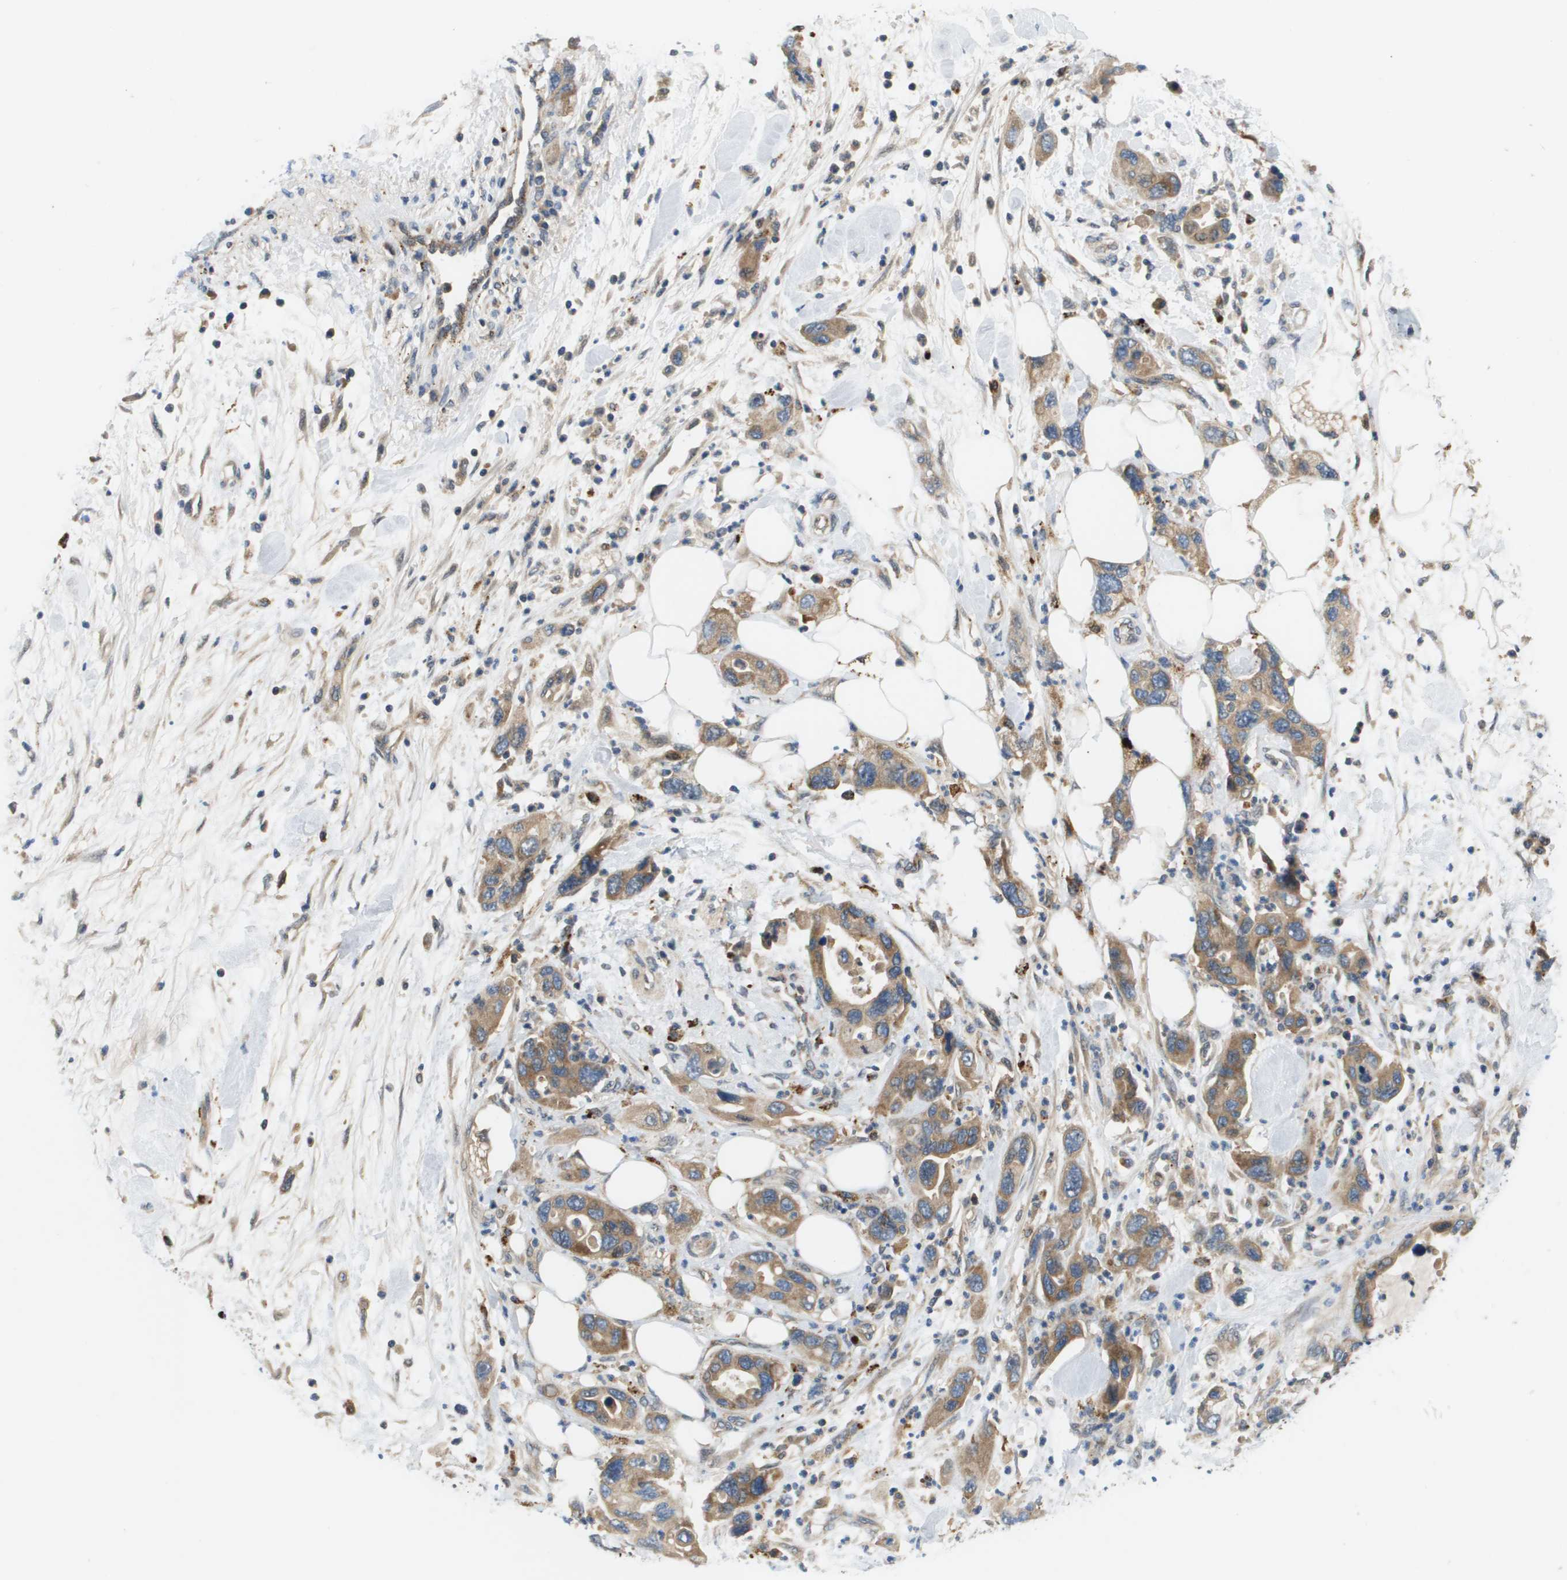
{"staining": {"intensity": "moderate", "quantity": ">75%", "location": "cytoplasmic/membranous"}, "tissue": "pancreatic cancer", "cell_type": "Tumor cells", "image_type": "cancer", "snomed": [{"axis": "morphology", "description": "Normal tissue, NOS"}, {"axis": "morphology", "description": "Adenocarcinoma, NOS"}, {"axis": "topography", "description": "Pancreas"}], "caption": "This is a micrograph of immunohistochemistry staining of adenocarcinoma (pancreatic), which shows moderate positivity in the cytoplasmic/membranous of tumor cells.", "gene": "SLC25A20", "patient": {"sex": "female", "age": 71}}